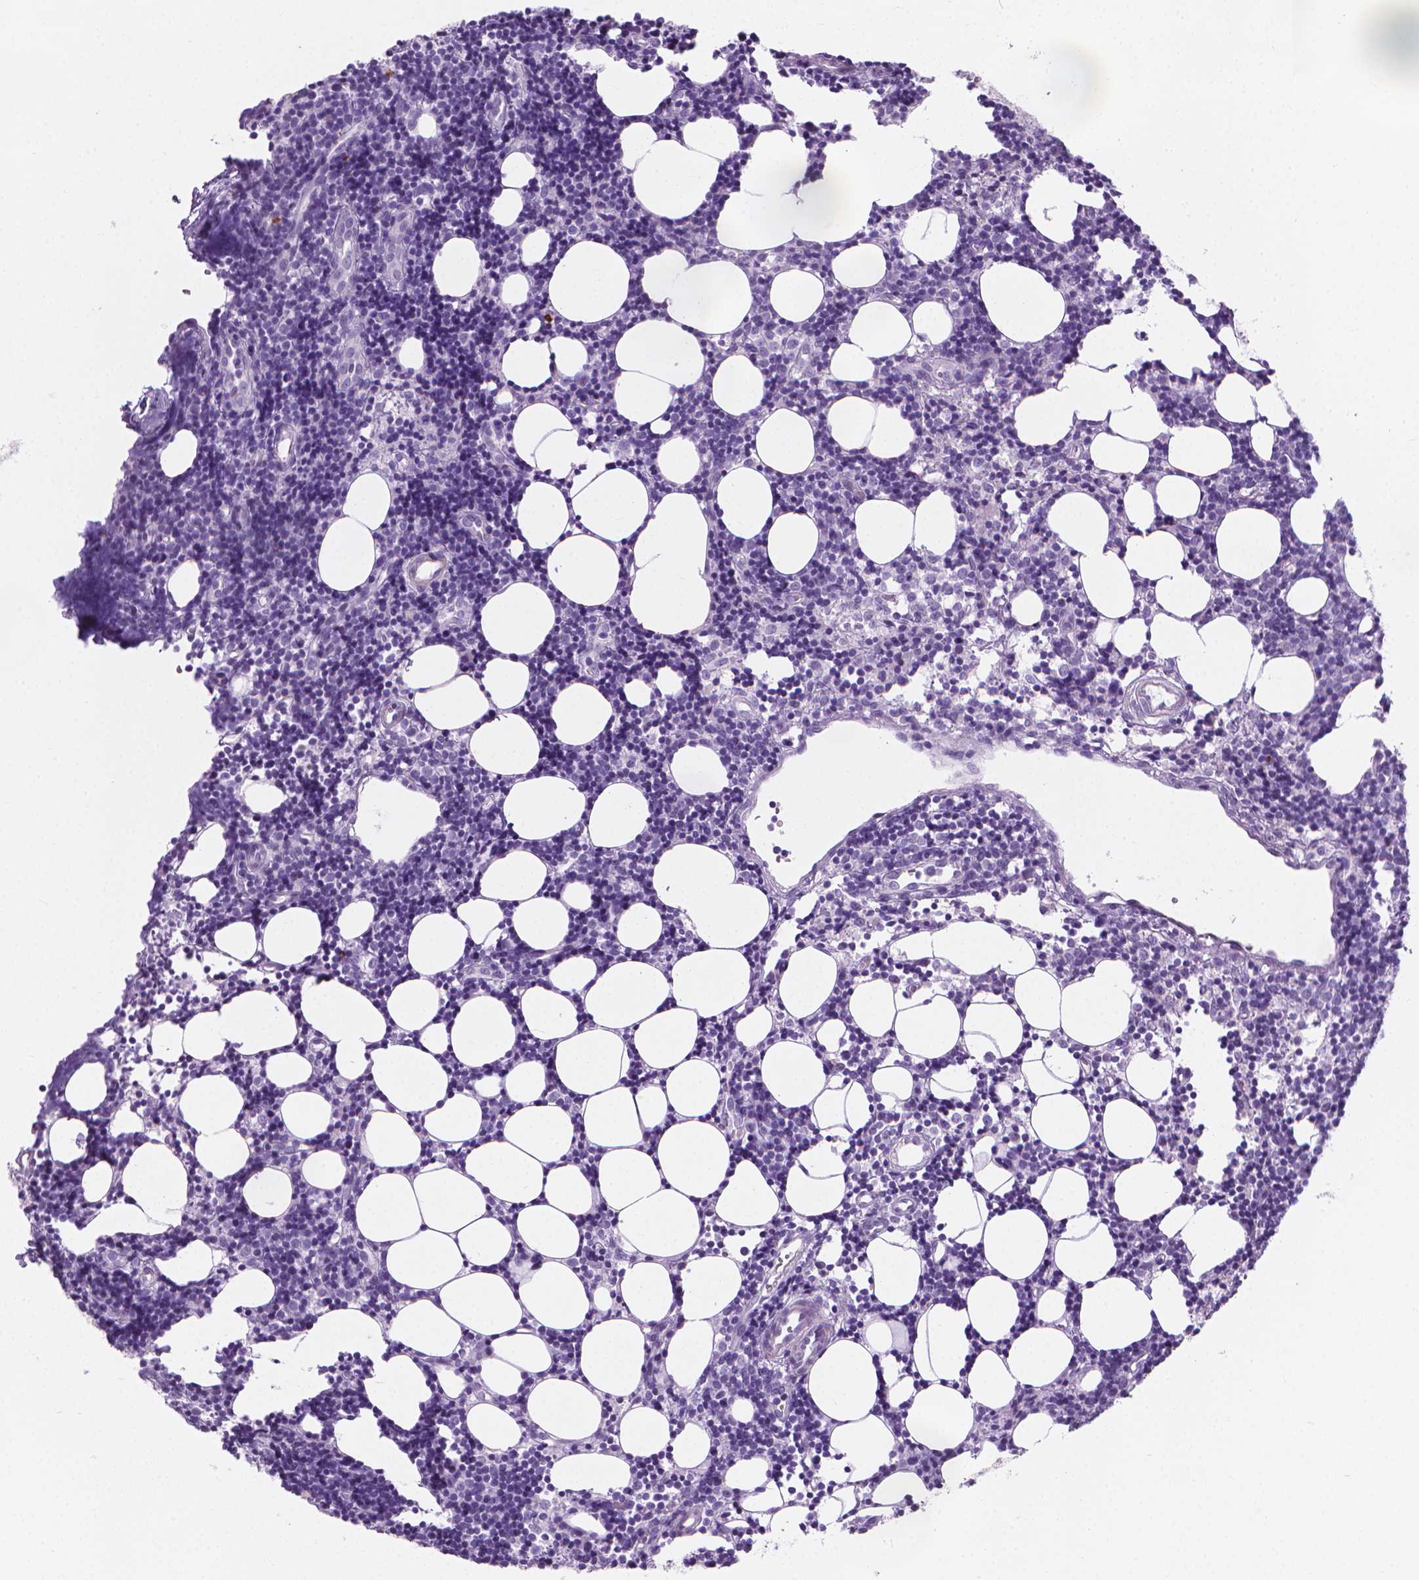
{"staining": {"intensity": "negative", "quantity": "none", "location": "none"}, "tissue": "lymph node", "cell_type": "Germinal center cells", "image_type": "normal", "snomed": [{"axis": "morphology", "description": "Normal tissue, NOS"}, {"axis": "topography", "description": "Lymph node"}], "caption": "This micrograph is of benign lymph node stained with immunohistochemistry (IHC) to label a protein in brown with the nuclei are counter-stained blue. There is no positivity in germinal center cells.", "gene": "CFAP52", "patient": {"sex": "female", "age": 41}}